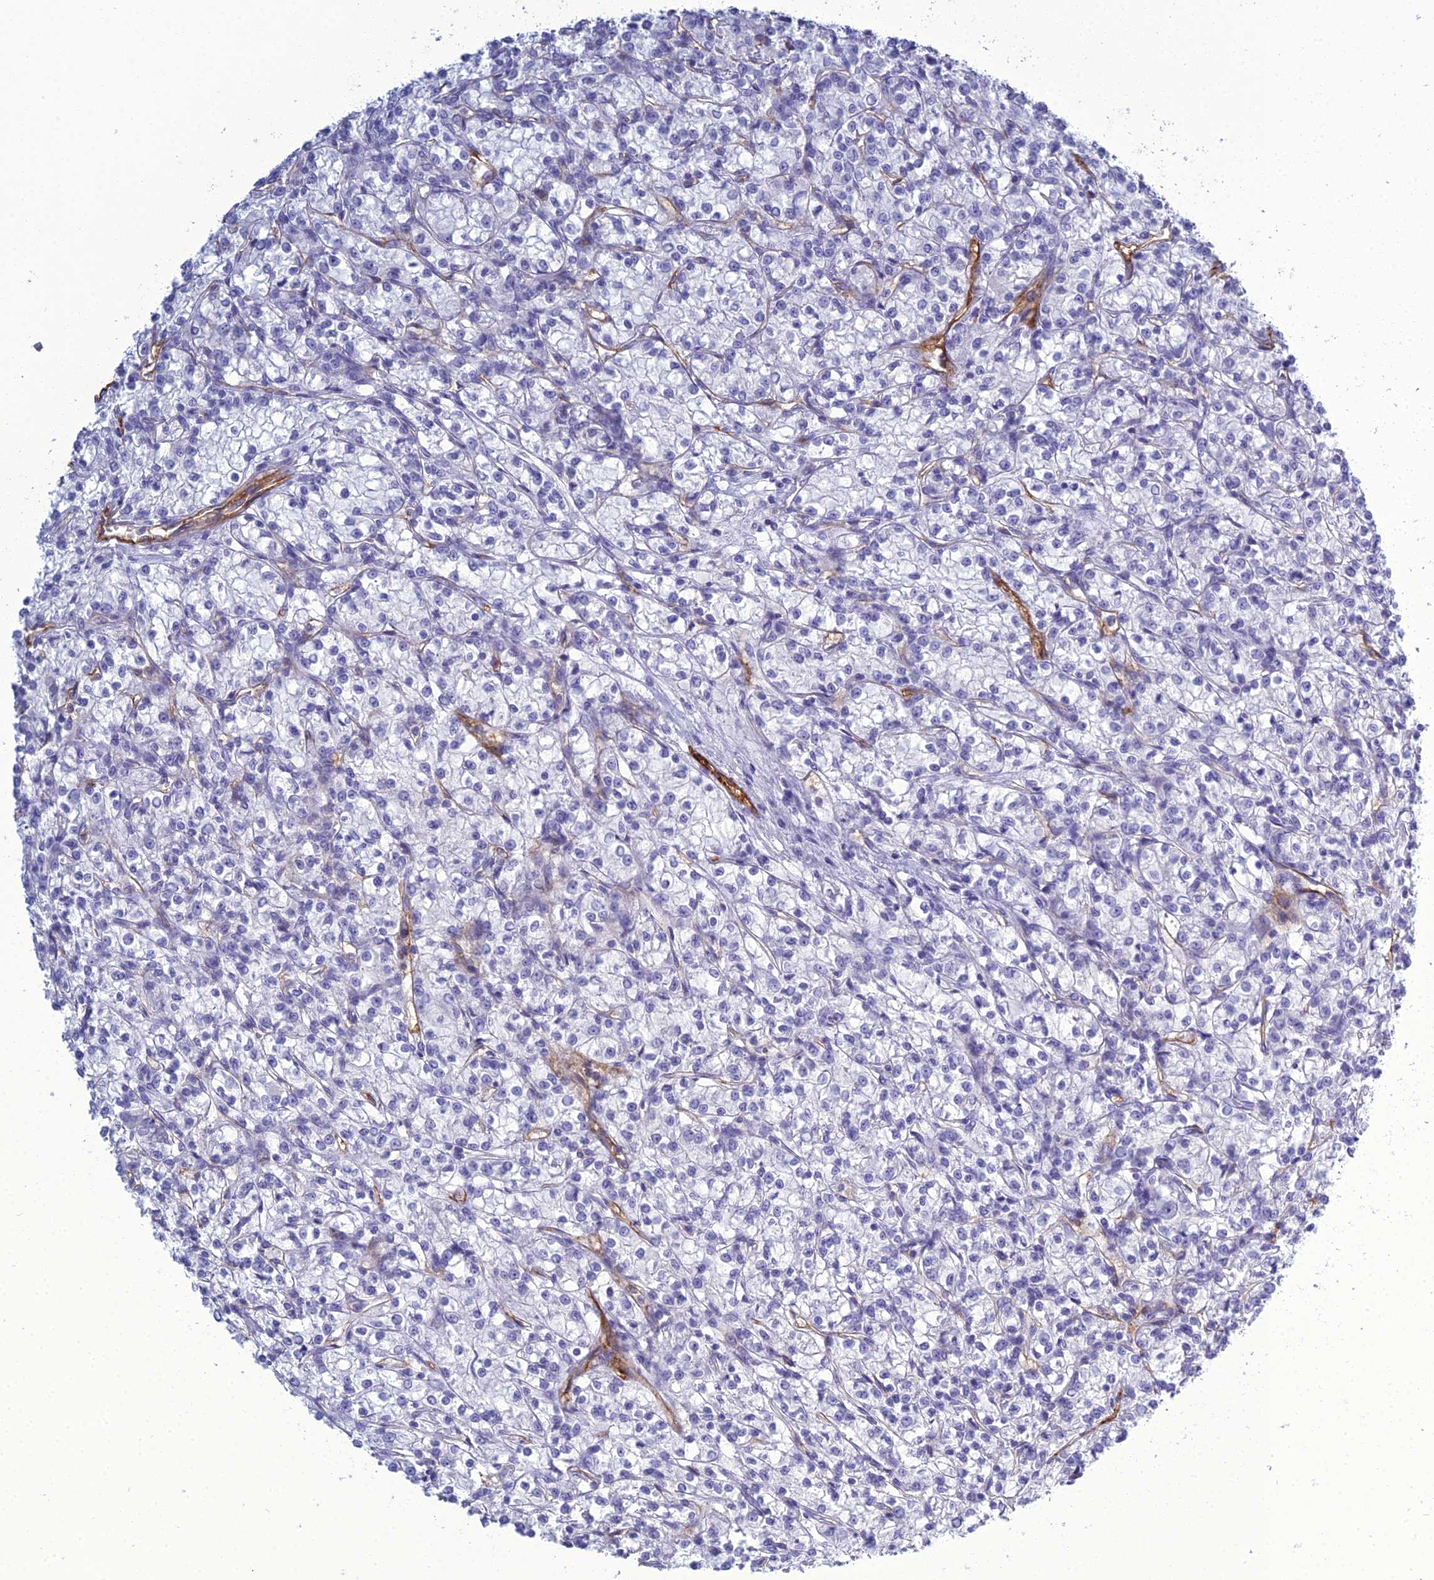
{"staining": {"intensity": "negative", "quantity": "none", "location": "none"}, "tissue": "renal cancer", "cell_type": "Tumor cells", "image_type": "cancer", "snomed": [{"axis": "morphology", "description": "Adenocarcinoma, NOS"}, {"axis": "topography", "description": "Kidney"}], "caption": "A high-resolution photomicrograph shows immunohistochemistry (IHC) staining of renal adenocarcinoma, which displays no significant expression in tumor cells.", "gene": "ACE", "patient": {"sex": "female", "age": 59}}